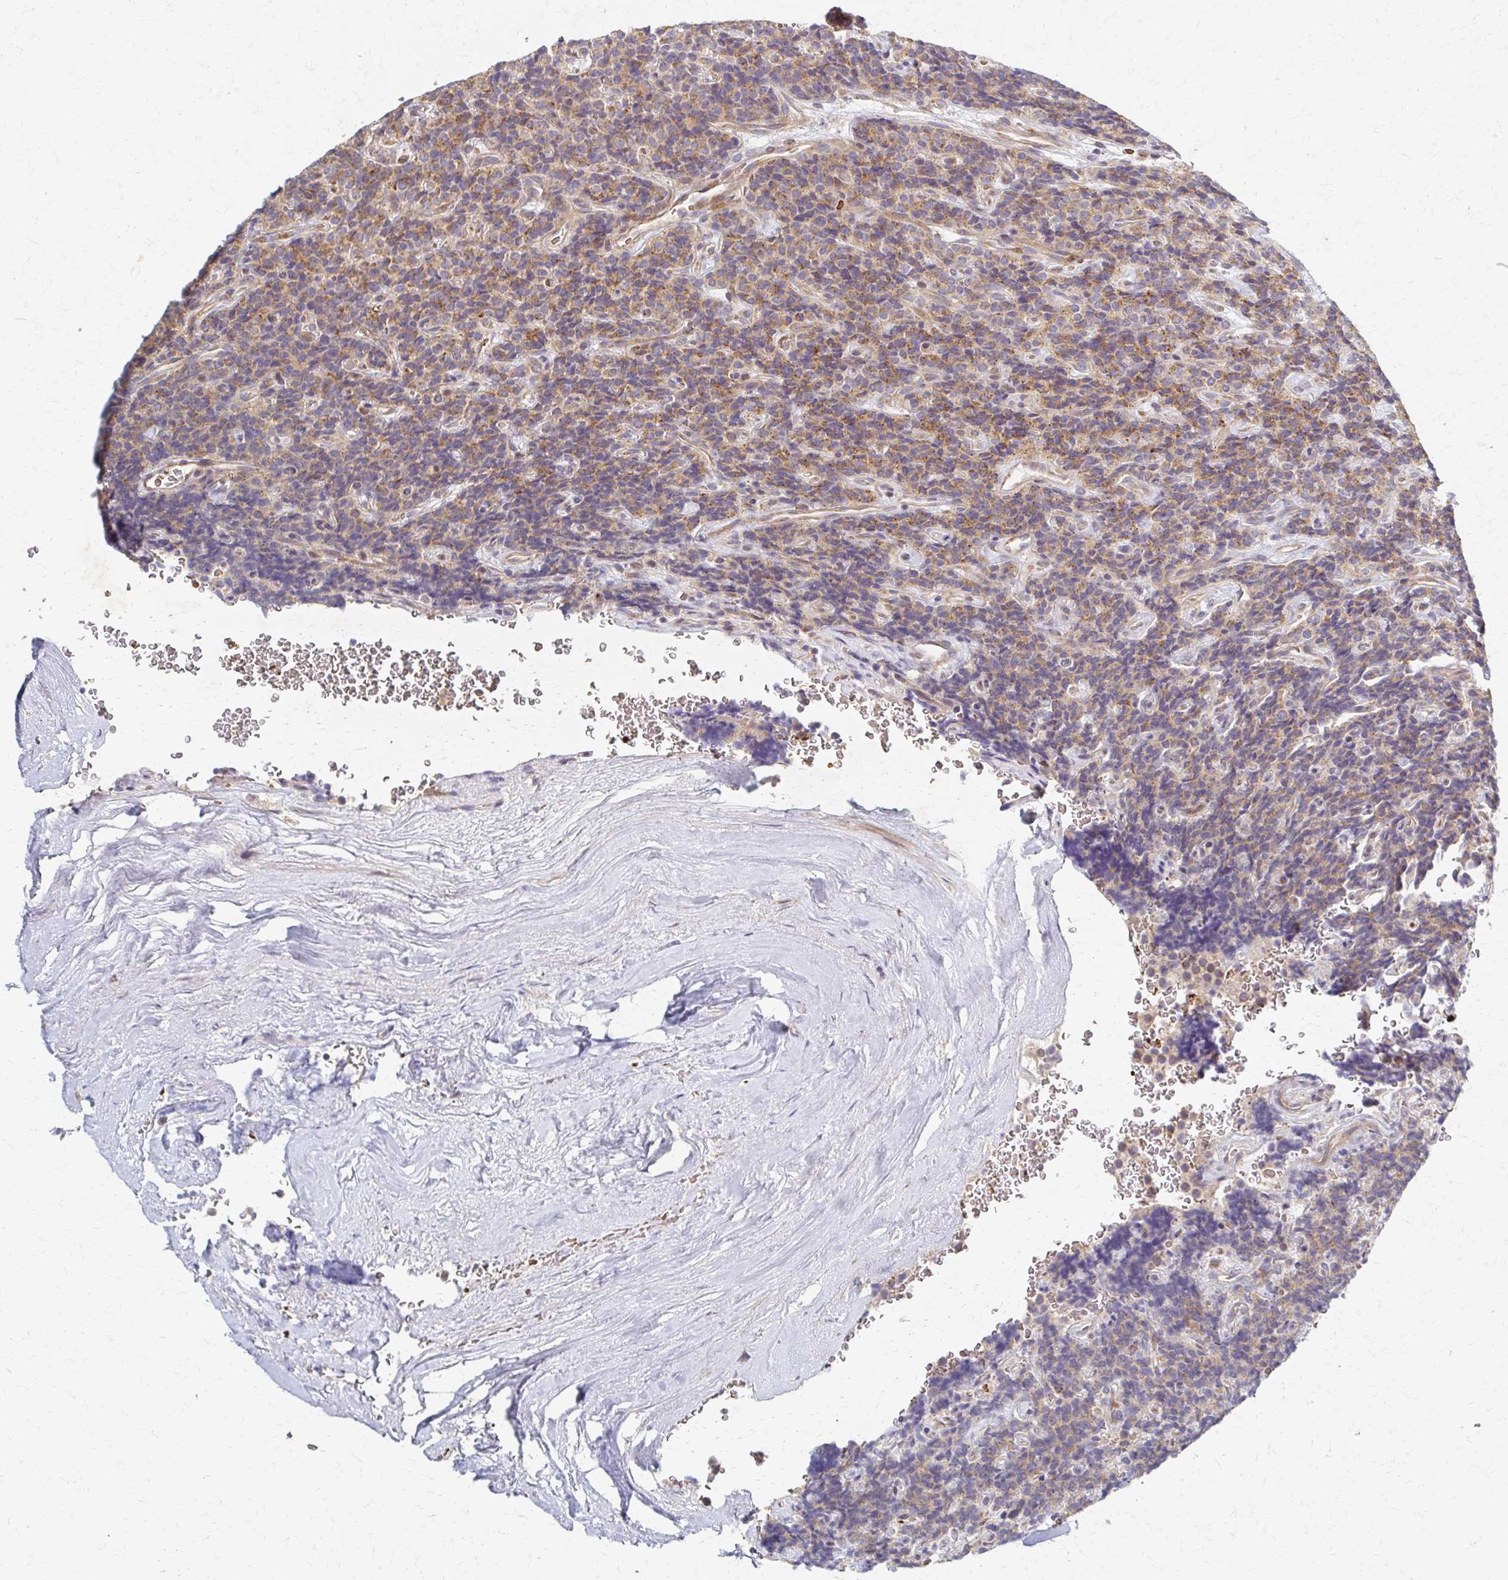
{"staining": {"intensity": "moderate", "quantity": ">75%", "location": "cytoplasmic/membranous"}, "tissue": "carcinoid", "cell_type": "Tumor cells", "image_type": "cancer", "snomed": [{"axis": "morphology", "description": "Carcinoid, malignant, NOS"}, {"axis": "topography", "description": "Pancreas"}], "caption": "IHC histopathology image of human carcinoid stained for a protein (brown), which displays medium levels of moderate cytoplasmic/membranous positivity in approximately >75% of tumor cells.", "gene": "SKA2", "patient": {"sex": "male", "age": 36}}